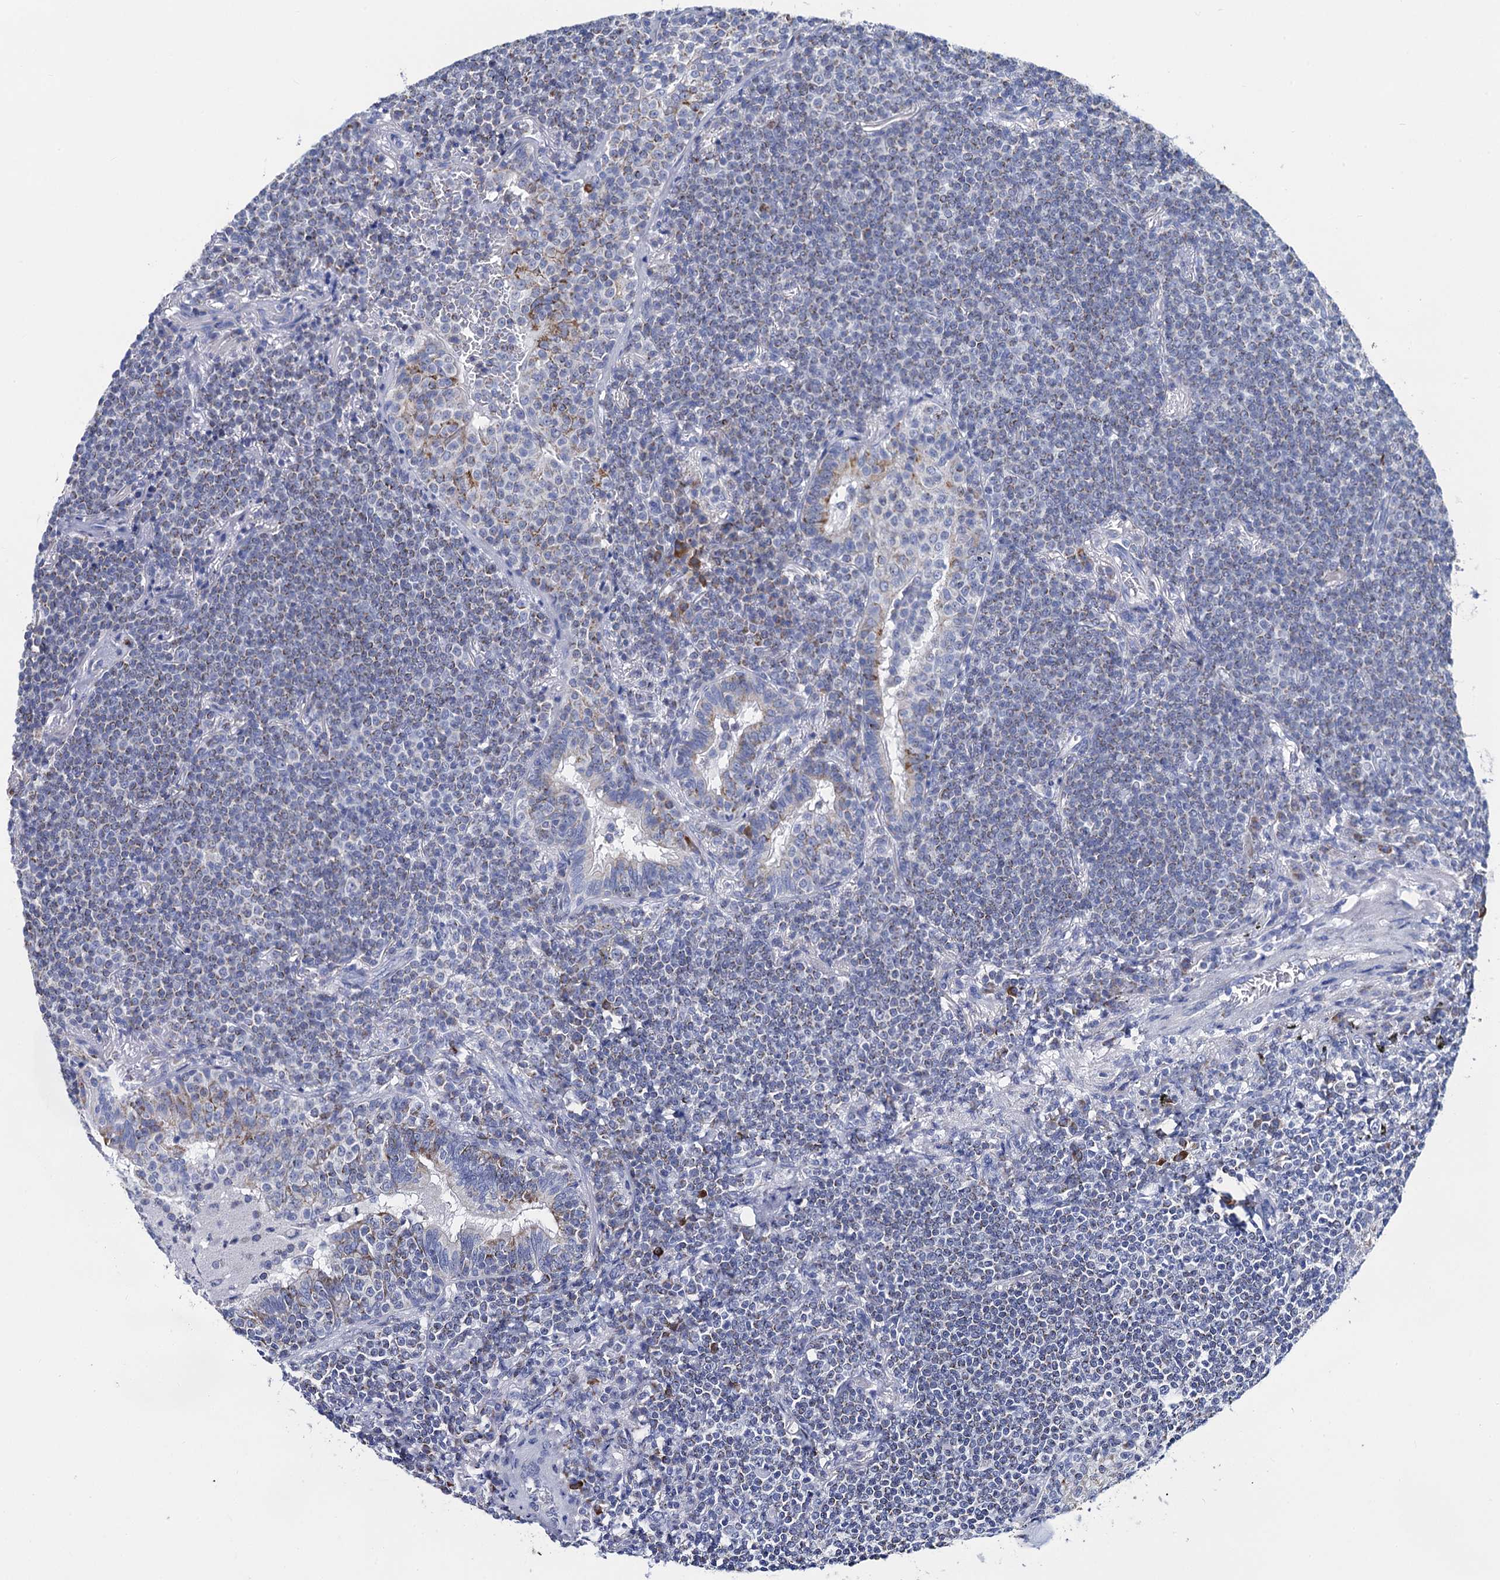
{"staining": {"intensity": "weak", "quantity": "<25%", "location": "cytoplasmic/membranous"}, "tissue": "lymphoma", "cell_type": "Tumor cells", "image_type": "cancer", "snomed": [{"axis": "morphology", "description": "Malignant lymphoma, non-Hodgkin's type, Low grade"}, {"axis": "topography", "description": "Lung"}], "caption": "Low-grade malignant lymphoma, non-Hodgkin's type was stained to show a protein in brown. There is no significant positivity in tumor cells. (Brightfield microscopy of DAB (3,3'-diaminobenzidine) immunohistochemistry (IHC) at high magnification).", "gene": "ACADSB", "patient": {"sex": "female", "age": 71}}